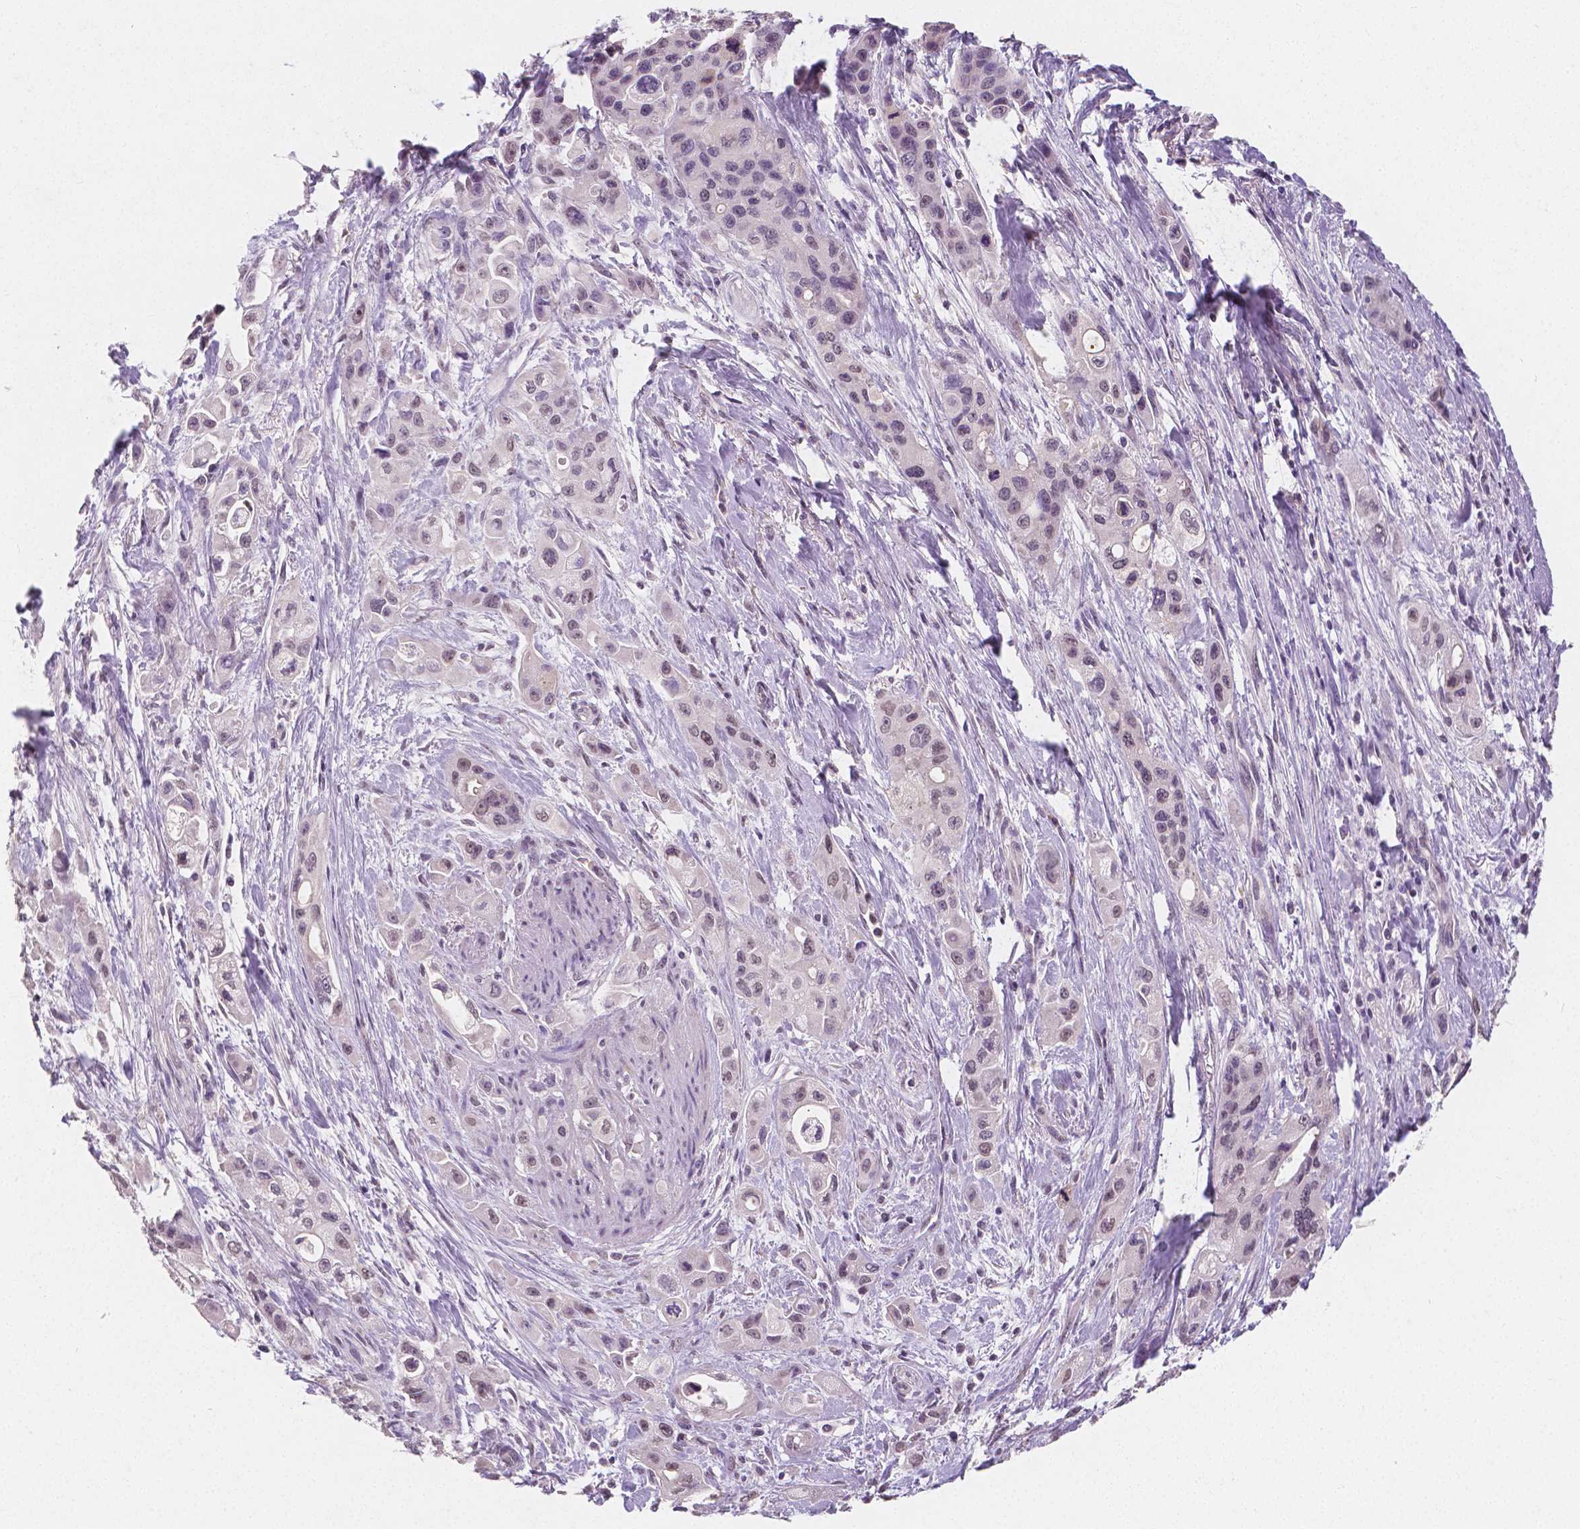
{"staining": {"intensity": "negative", "quantity": "none", "location": "none"}, "tissue": "pancreatic cancer", "cell_type": "Tumor cells", "image_type": "cancer", "snomed": [{"axis": "morphology", "description": "Adenocarcinoma, NOS"}, {"axis": "topography", "description": "Pancreas"}], "caption": "Immunohistochemical staining of human pancreatic adenocarcinoma displays no significant expression in tumor cells.", "gene": "NOLC1", "patient": {"sex": "female", "age": 66}}